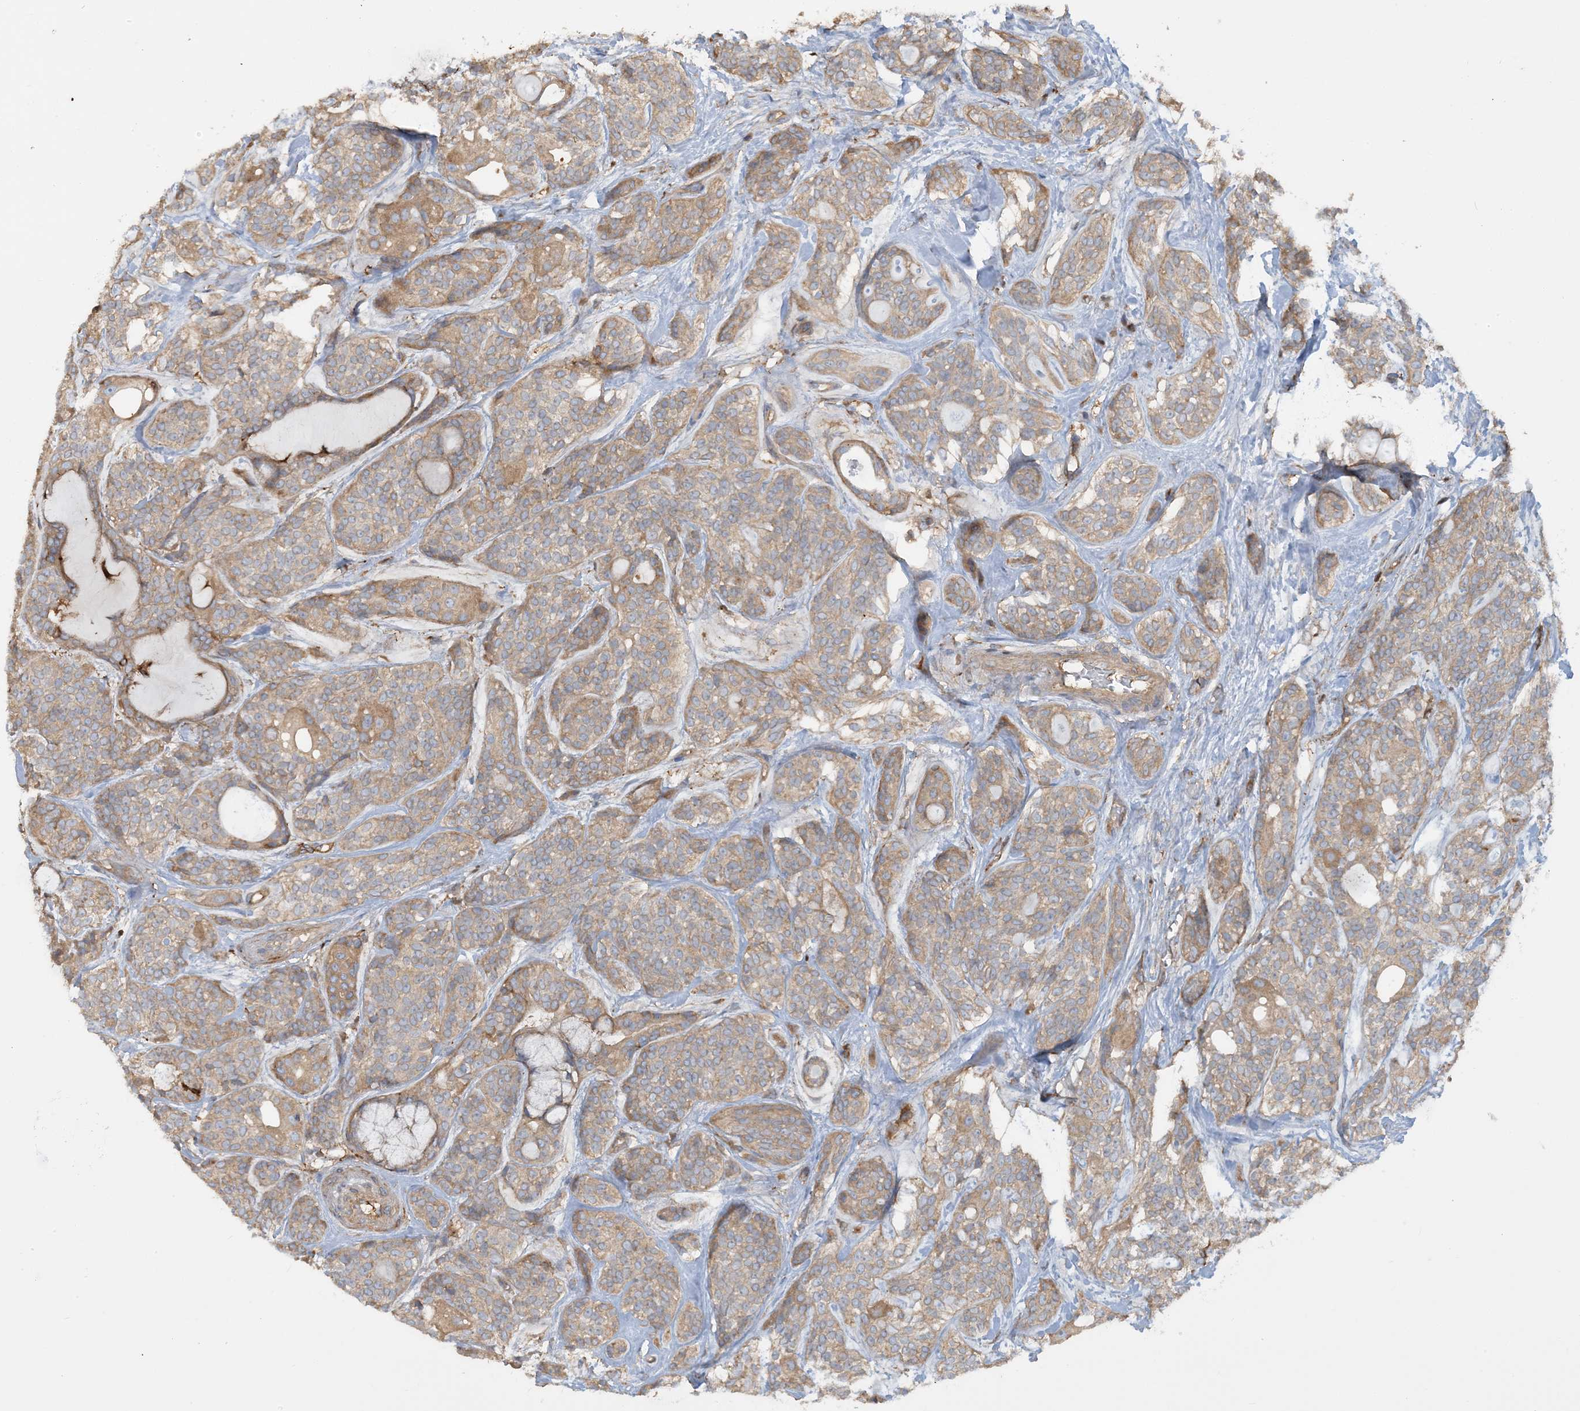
{"staining": {"intensity": "weak", "quantity": ">75%", "location": "cytoplasmic/membranous"}, "tissue": "head and neck cancer", "cell_type": "Tumor cells", "image_type": "cancer", "snomed": [{"axis": "morphology", "description": "Adenocarcinoma, NOS"}, {"axis": "topography", "description": "Head-Neck"}], "caption": "A brown stain labels weak cytoplasmic/membranous positivity of a protein in human head and neck adenocarcinoma tumor cells. (DAB IHC with brightfield microscopy, high magnification).", "gene": "SFMBT2", "patient": {"sex": "male", "age": 66}}